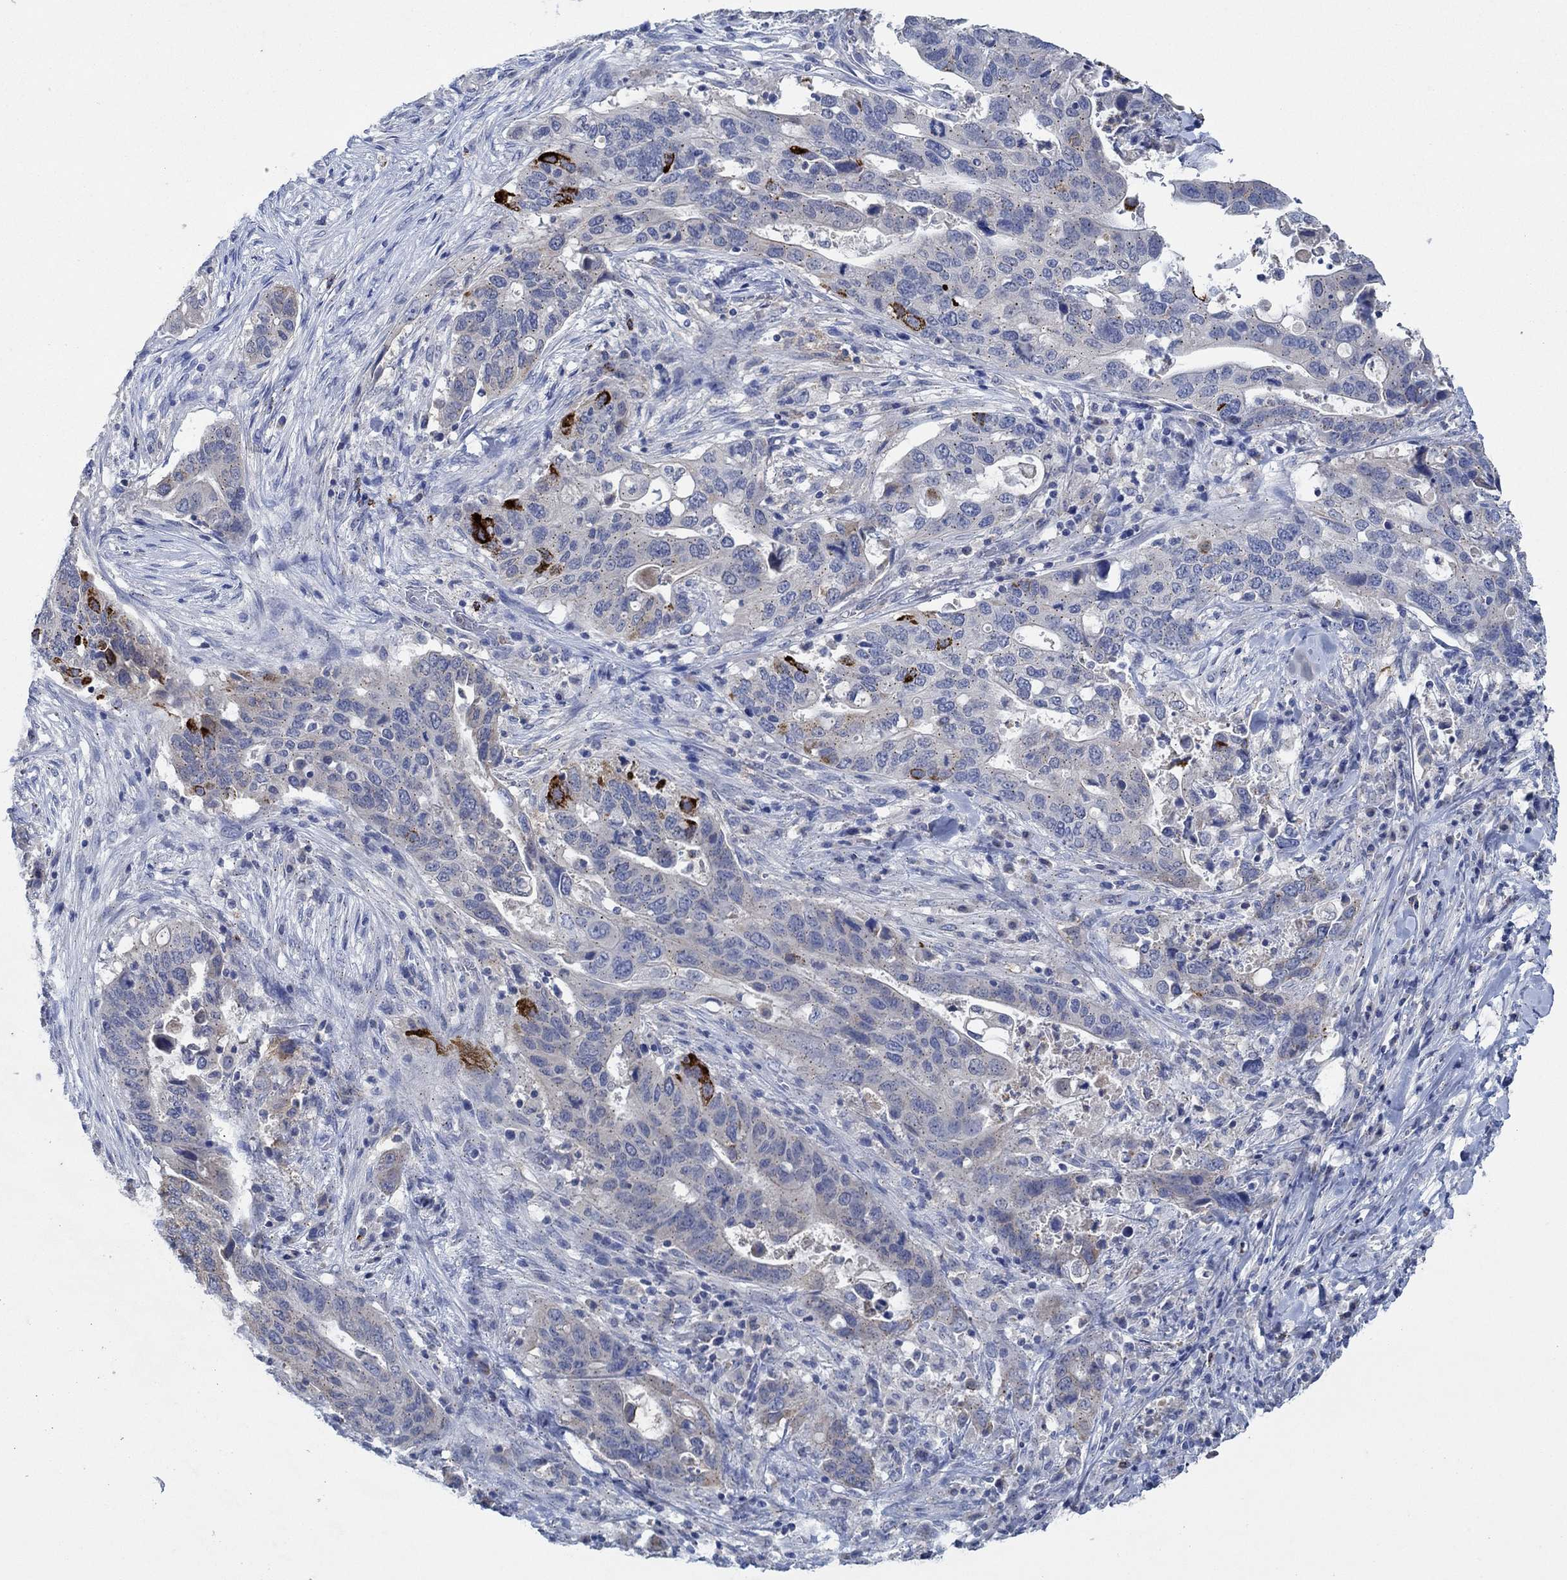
{"staining": {"intensity": "strong", "quantity": "<25%", "location": "cytoplasmic/membranous"}, "tissue": "stomach cancer", "cell_type": "Tumor cells", "image_type": "cancer", "snomed": [{"axis": "morphology", "description": "Adenocarcinoma, NOS"}, {"axis": "topography", "description": "Stomach"}], "caption": "Strong cytoplasmic/membranous protein expression is seen in about <25% of tumor cells in stomach cancer. (Brightfield microscopy of DAB IHC at high magnification).", "gene": "CPM", "patient": {"sex": "male", "age": 54}}